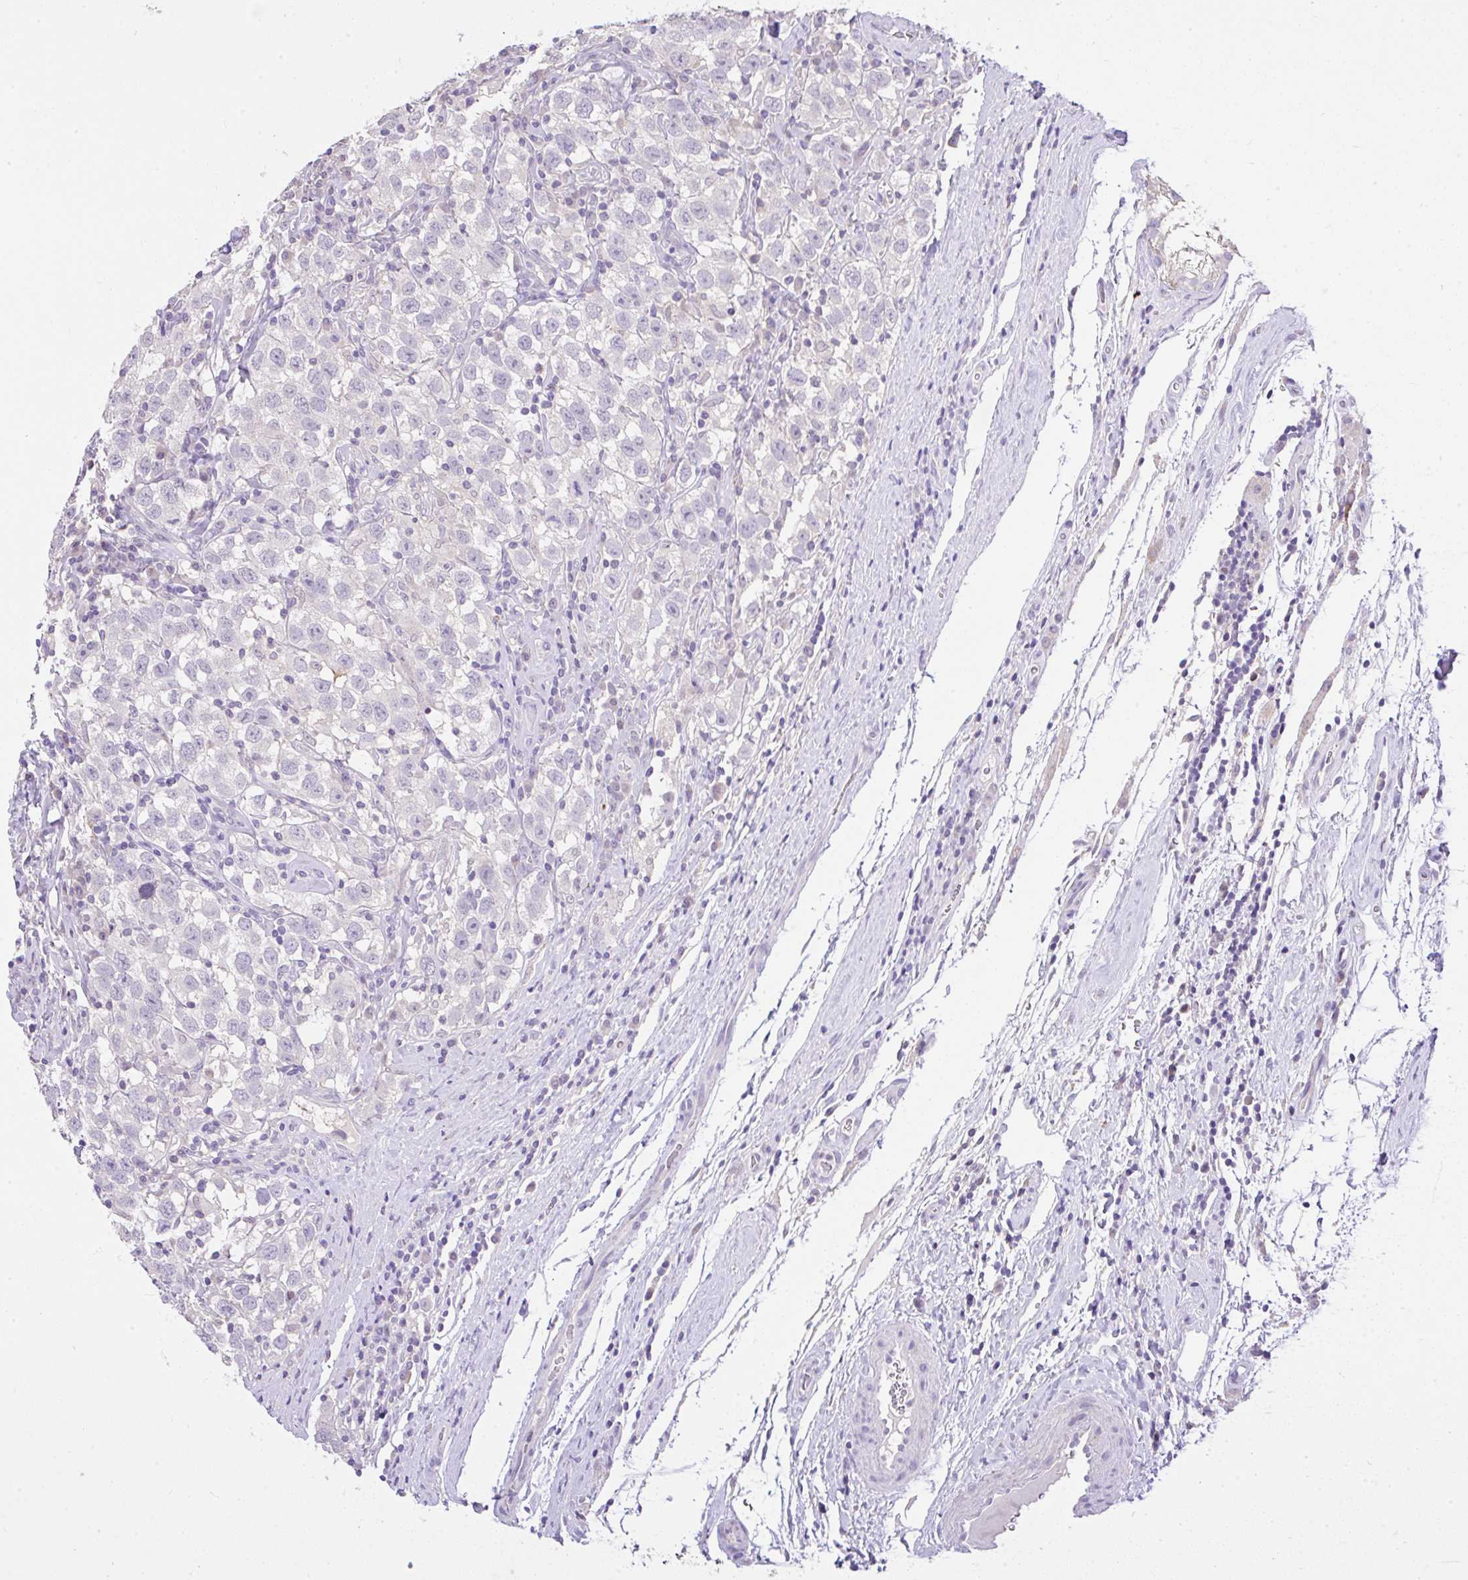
{"staining": {"intensity": "negative", "quantity": "none", "location": "none"}, "tissue": "testis cancer", "cell_type": "Tumor cells", "image_type": "cancer", "snomed": [{"axis": "morphology", "description": "Seminoma, NOS"}, {"axis": "topography", "description": "Testis"}], "caption": "A histopathology image of testis seminoma stained for a protein reveals no brown staining in tumor cells. (DAB immunohistochemistry (IHC), high magnification).", "gene": "CTU1", "patient": {"sex": "male", "age": 41}}